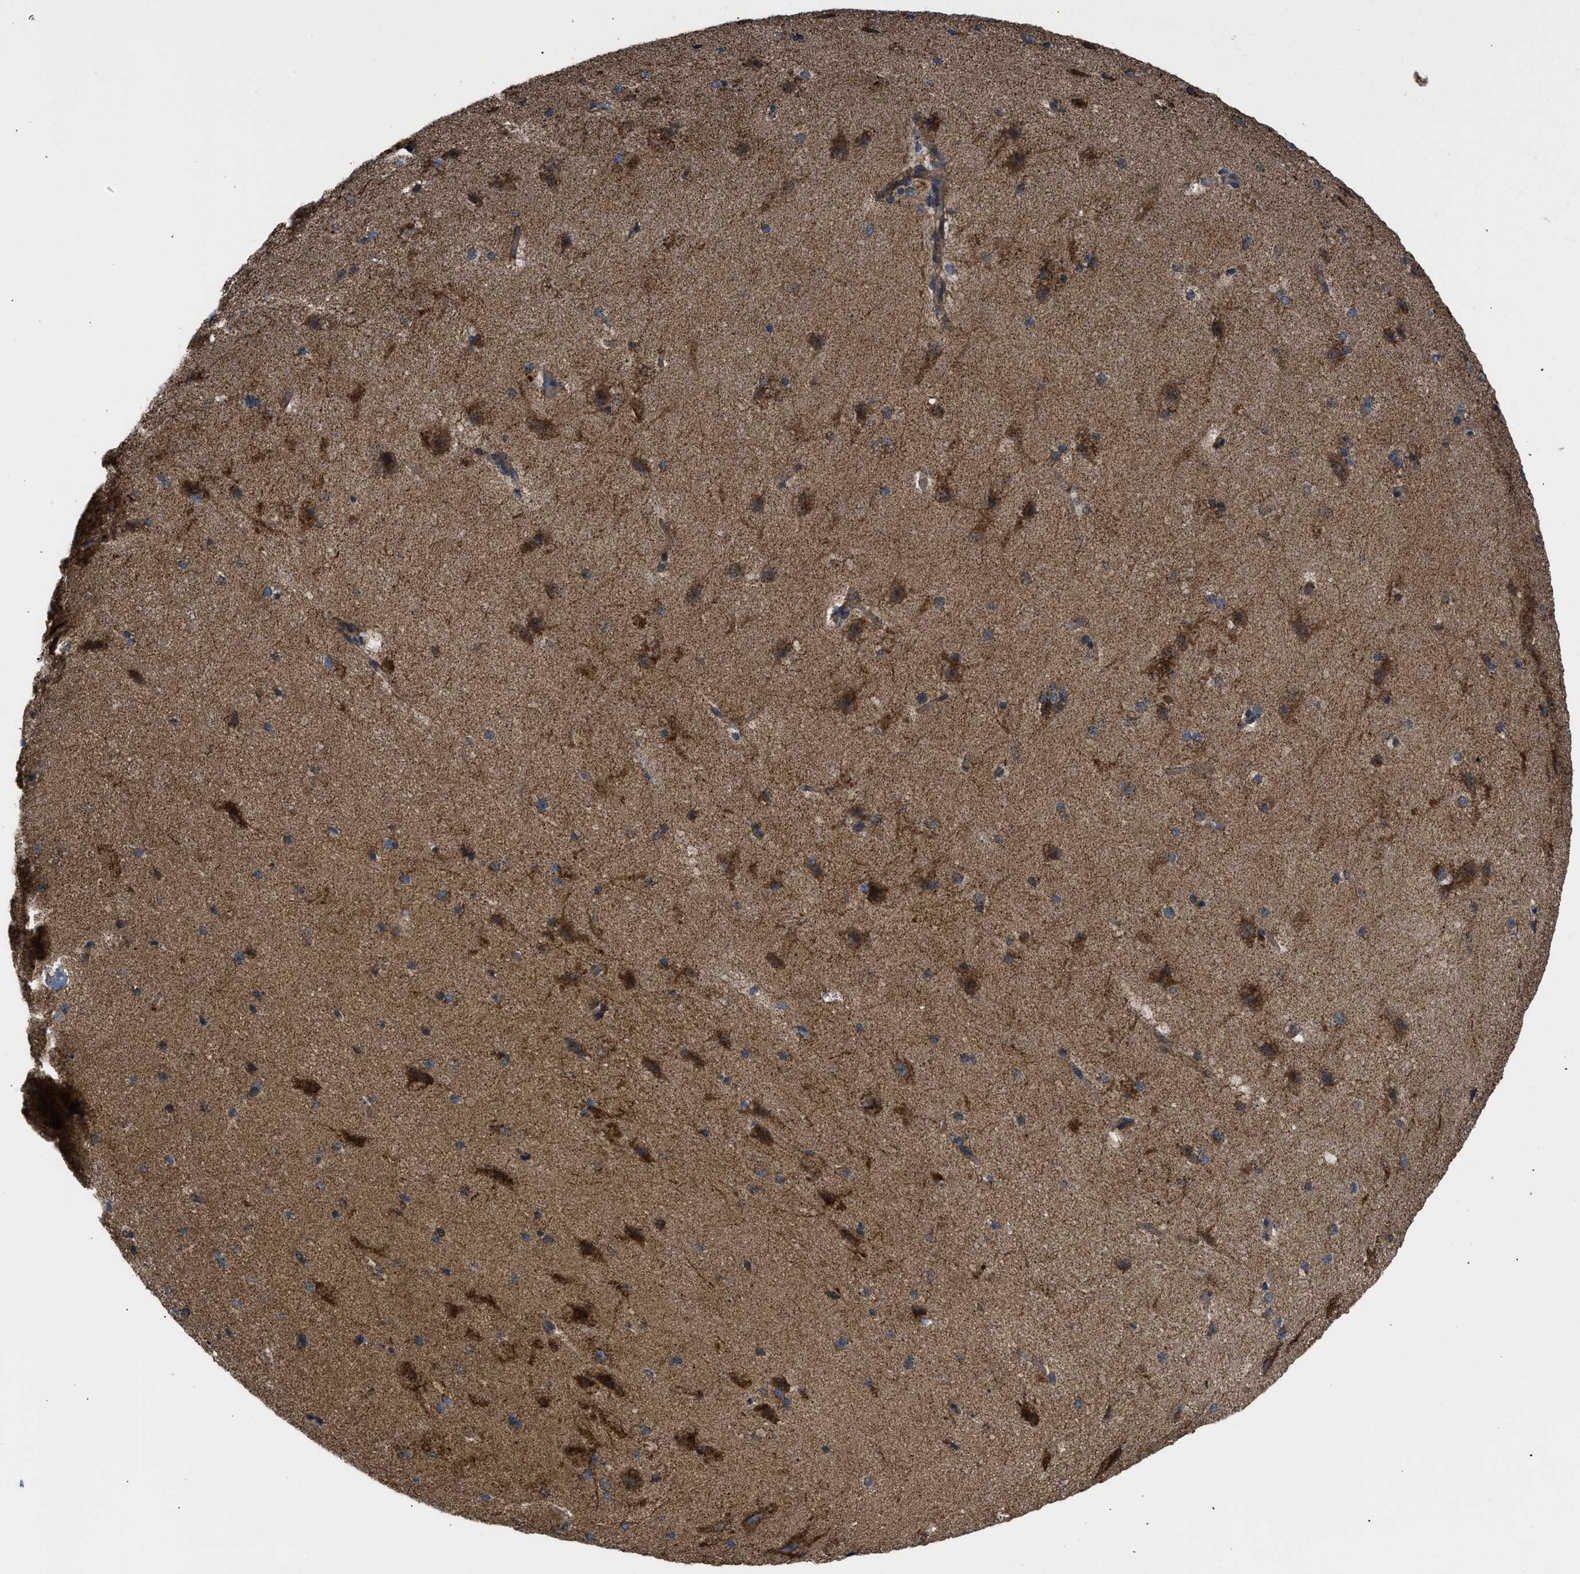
{"staining": {"intensity": "moderate", "quantity": ">75%", "location": "cytoplasmic/membranous"}, "tissue": "cerebral cortex", "cell_type": "Endothelial cells", "image_type": "normal", "snomed": [{"axis": "morphology", "description": "Normal tissue, NOS"}, {"axis": "topography", "description": "Cerebral cortex"}, {"axis": "topography", "description": "Hippocampus"}], "caption": "Cerebral cortex was stained to show a protein in brown. There is medium levels of moderate cytoplasmic/membranous positivity in about >75% of endothelial cells. Nuclei are stained in blue.", "gene": "OPTN", "patient": {"sex": "female", "age": 19}}